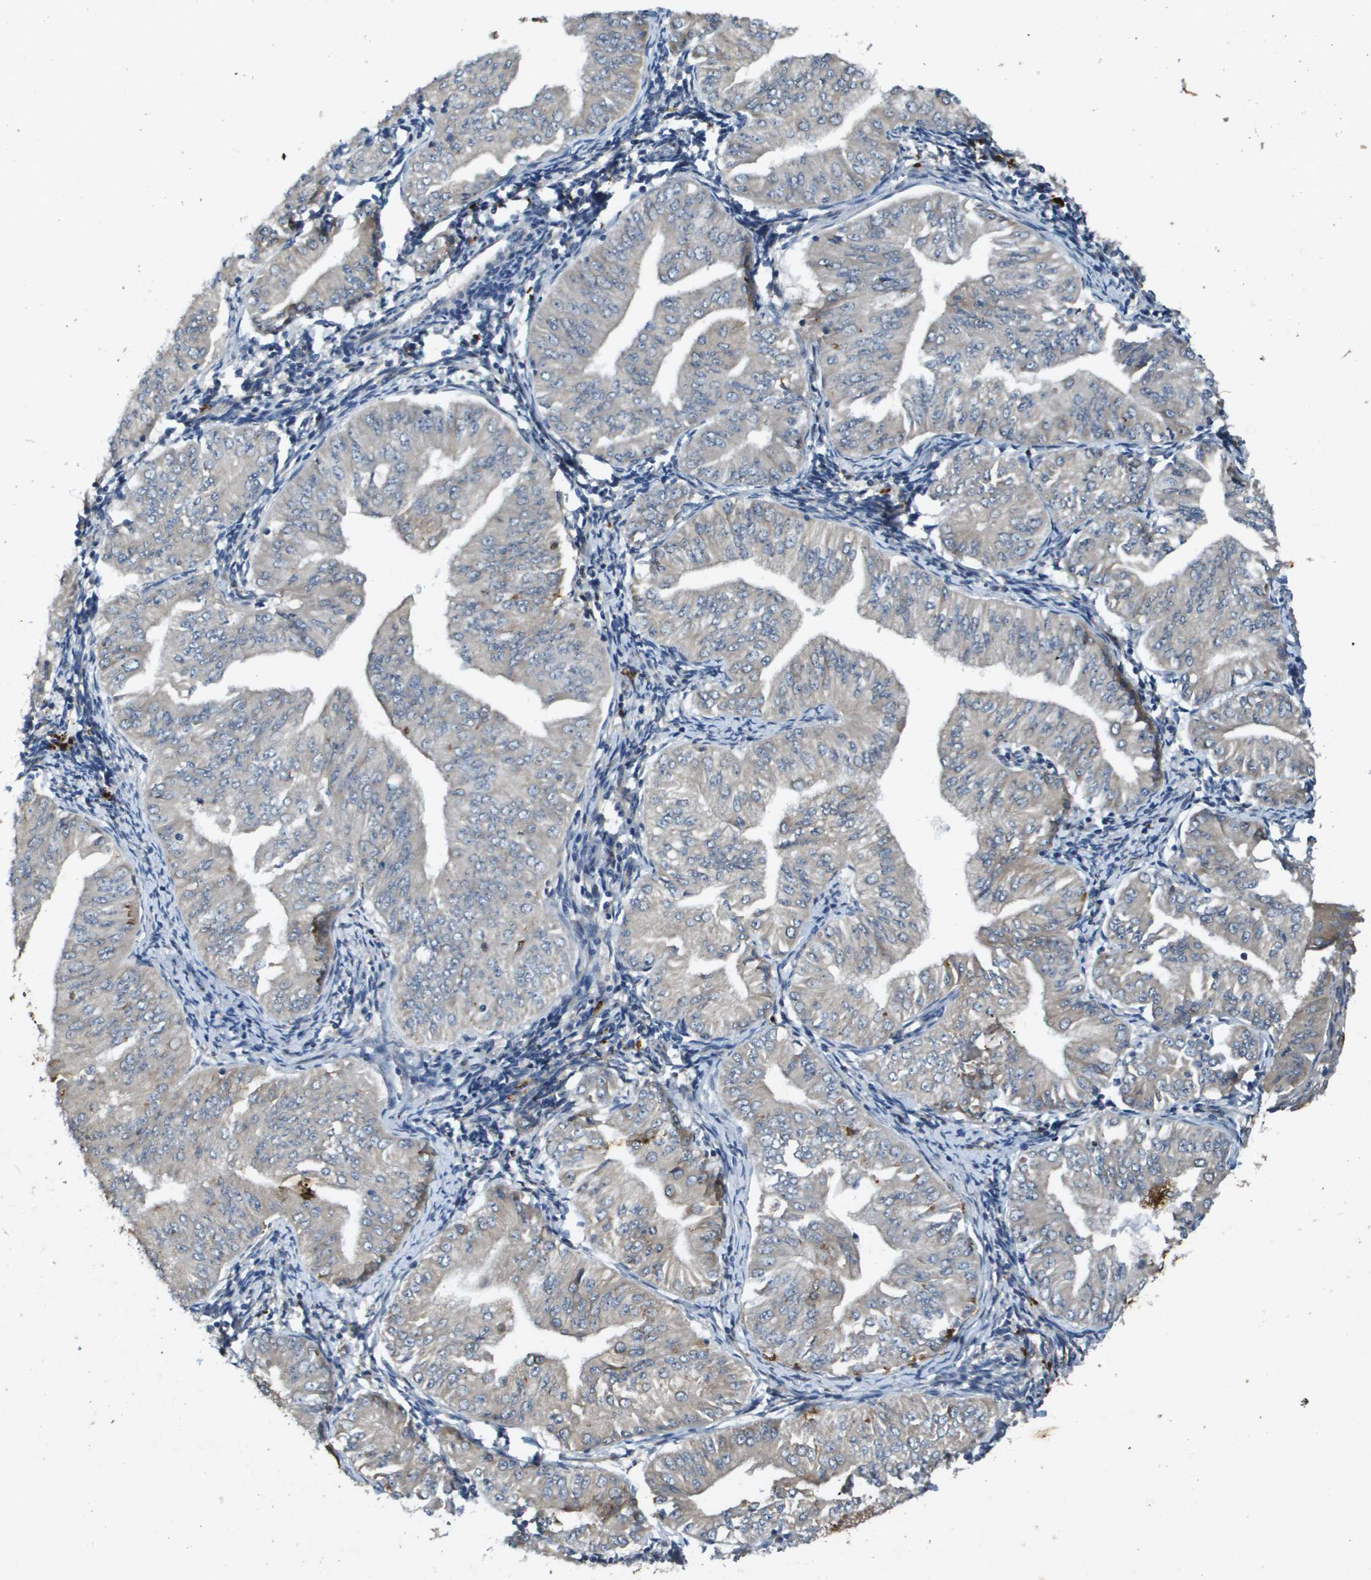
{"staining": {"intensity": "weak", "quantity": "<25%", "location": "cytoplasmic/membranous"}, "tissue": "endometrial cancer", "cell_type": "Tumor cells", "image_type": "cancer", "snomed": [{"axis": "morphology", "description": "Normal tissue, NOS"}, {"axis": "morphology", "description": "Adenocarcinoma, NOS"}, {"axis": "topography", "description": "Endometrium"}], "caption": "Protein analysis of endometrial cancer shows no significant expression in tumor cells.", "gene": "PGAP3", "patient": {"sex": "female", "age": 53}}